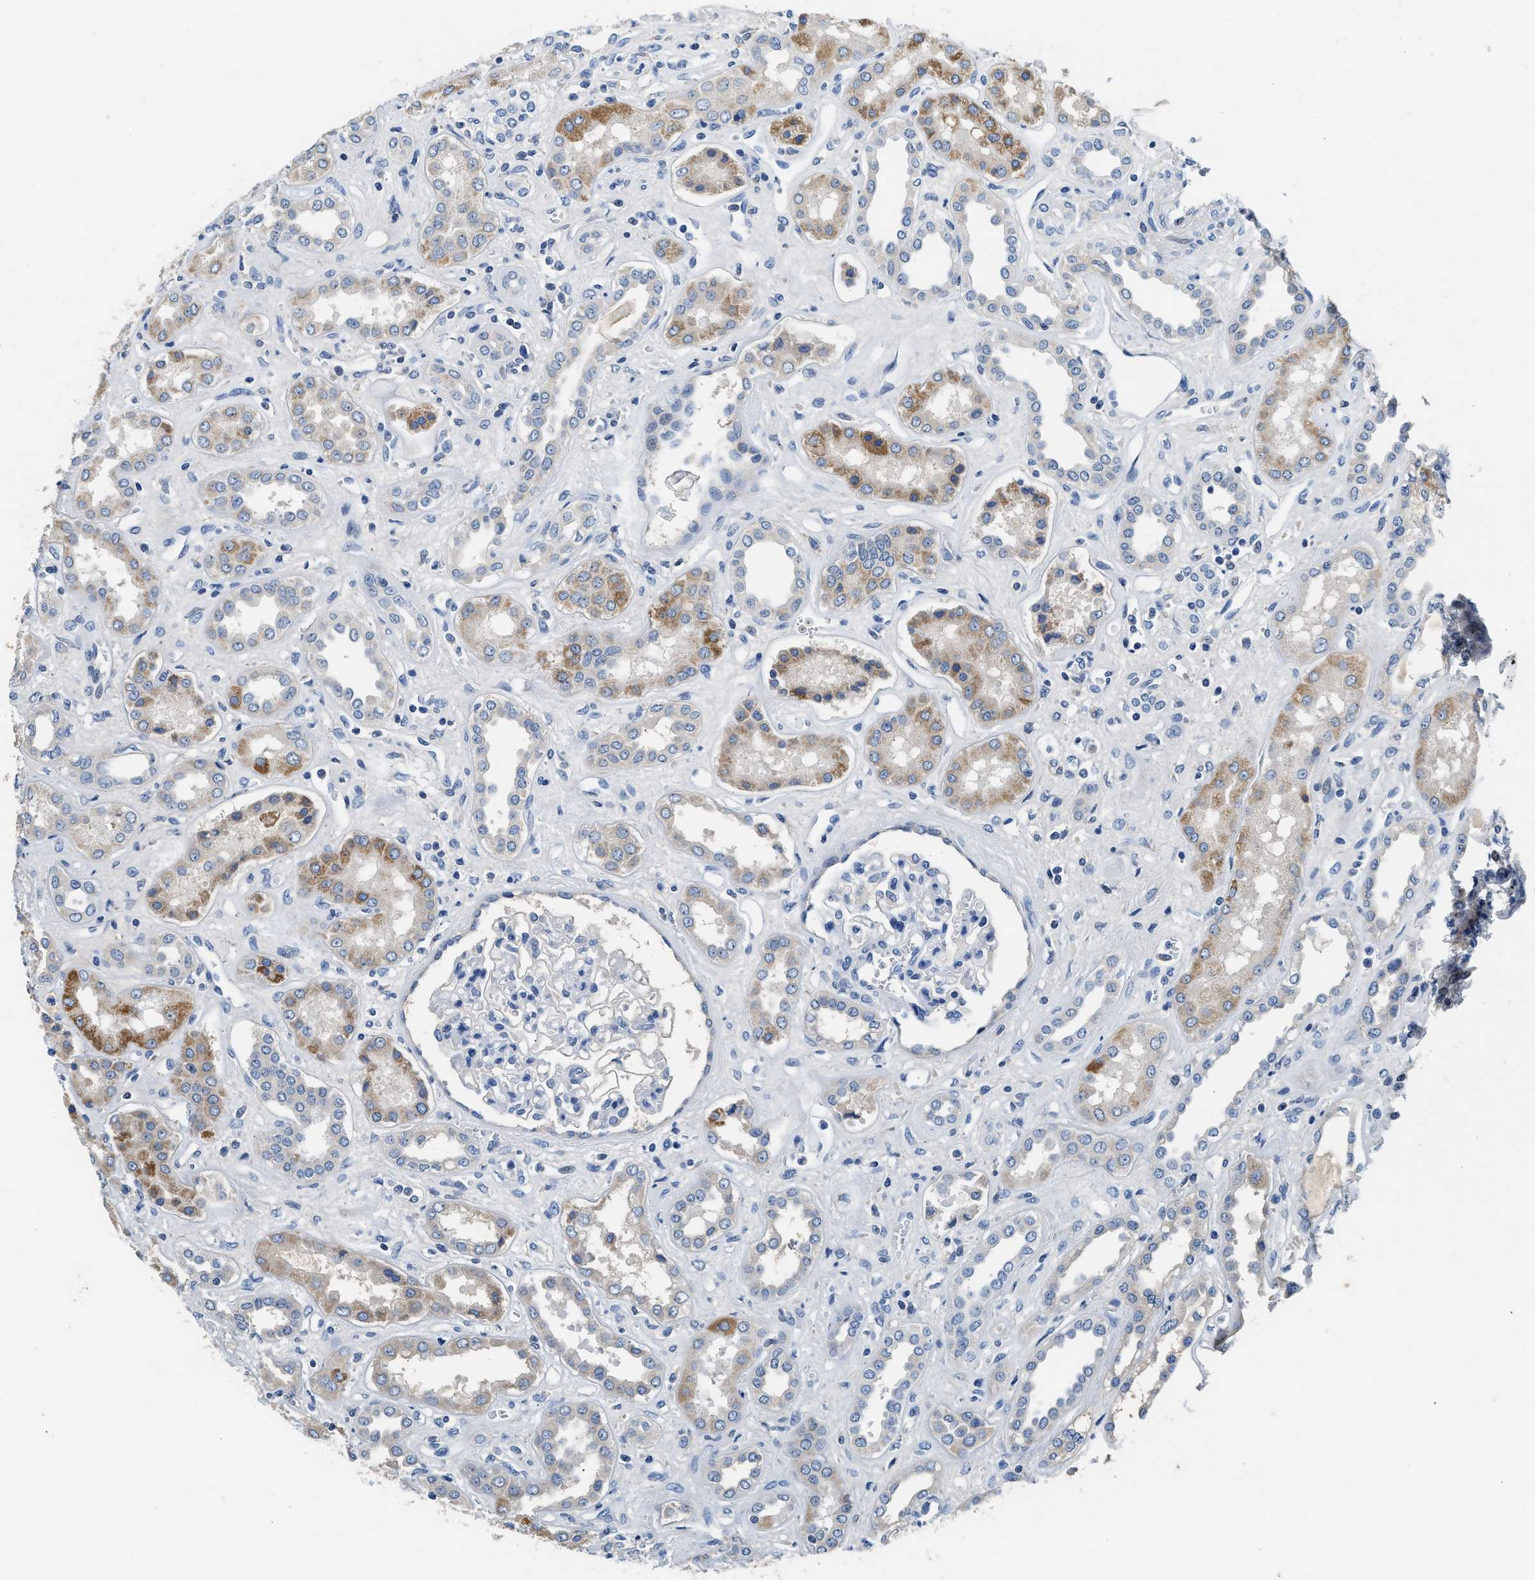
{"staining": {"intensity": "negative", "quantity": "none", "location": "none"}, "tissue": "kidney", "cell_type": "Cells in glomeruli", "image_type": "normal", "snomed": [{"axis": "morphology", "description": "Normal tissue, NOS"}, {"axis": "topography", "description": "Kidney"}], "caption": "High magnification brightfield microscopy of normal kidney stained with DAB (3,3'-diaminobenzidine) (brown) and counterstained with hematoxylin (blue): cells in glomeruli show no significant expression. (Stains: DAB (3,3'-diaminobenzidine) immunohistochemistry with hematoxylin counter stain, Microscopy: brightfield microscopy at high magnification).", "gene": "PCK2", "patient": {"sex": "male", "age": 59}}